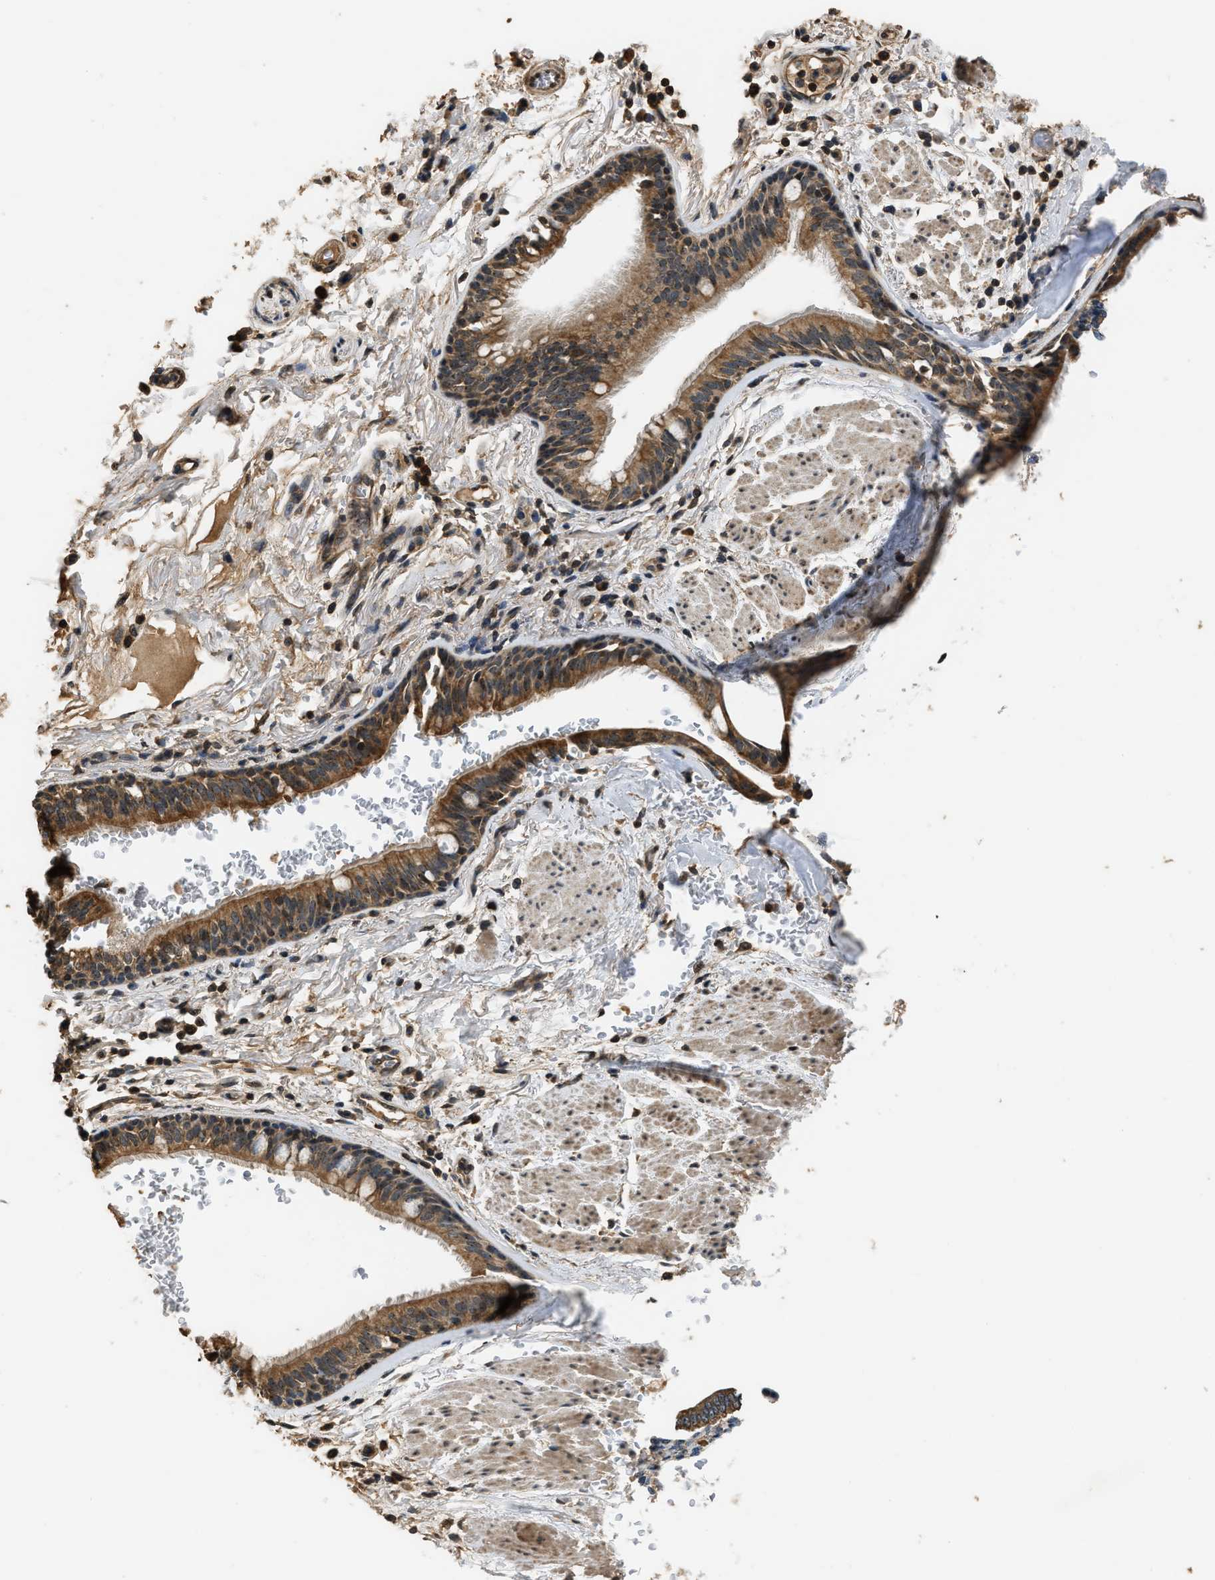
{"staining": {"intensity": "moderate", "quantity": ">75%", "location": "cytoplasmic/membranous"}, "tissue": "bronchus", "cell_type": "Respiratory epithelial cells", "image_type": "normal", "snomed": [{"axis": "morphology", "description": "Normal tissue, NOS"}, {"axis": "topography", "description": "Cartilage tissue"}], "caption": "Immunohistochemical staining of benign human bronchus shows medium levels of moderate cytoplasmic/membranous staining in about >75% of respiratory epithelial cells.", "gene": "DENND6B", "patient": {"sex": "female", "age": 63}}